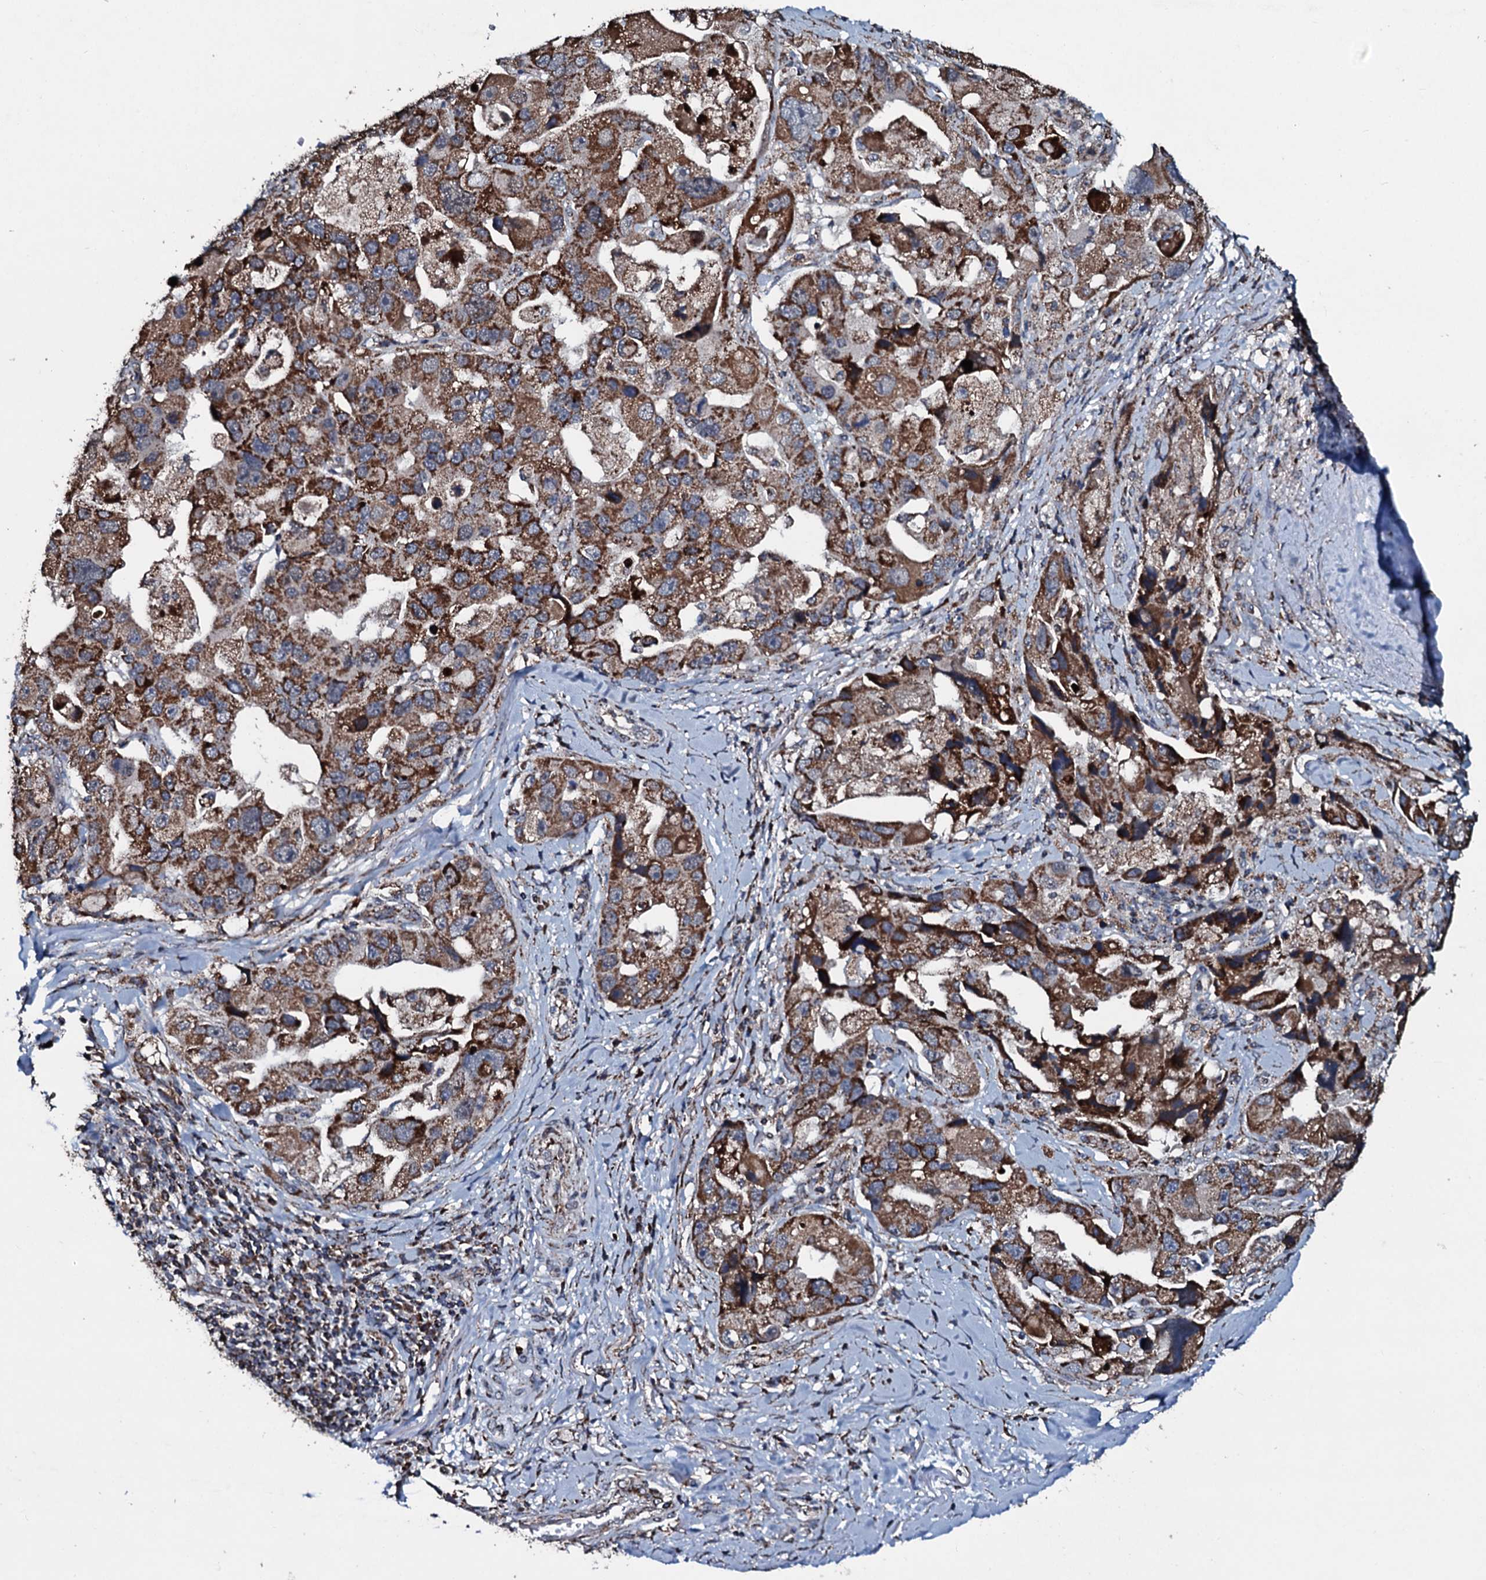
{"staining": {"intensity": "strong", "quantity": ">75%", "location": "cytoplasmic/membranous"}, "tissue": "lung cancer", "cell_type": "Tumor cells", "image_type": "cancer", "snomed": [{"axis": "morphology", "description": "Adenocarcinoma, NOS"}, {"axis": "topography", "description": "Lung"}], "caption": "A brown stain shows strong cytoplasmic/membranous staining of a protein in lung adenocarcinoma tumor cells. (DAB IHC, brown staining for protein, blue staining for nuclei).", "gene": "DYNC2I2", "patient": {"sex": "female", "age": 54}}